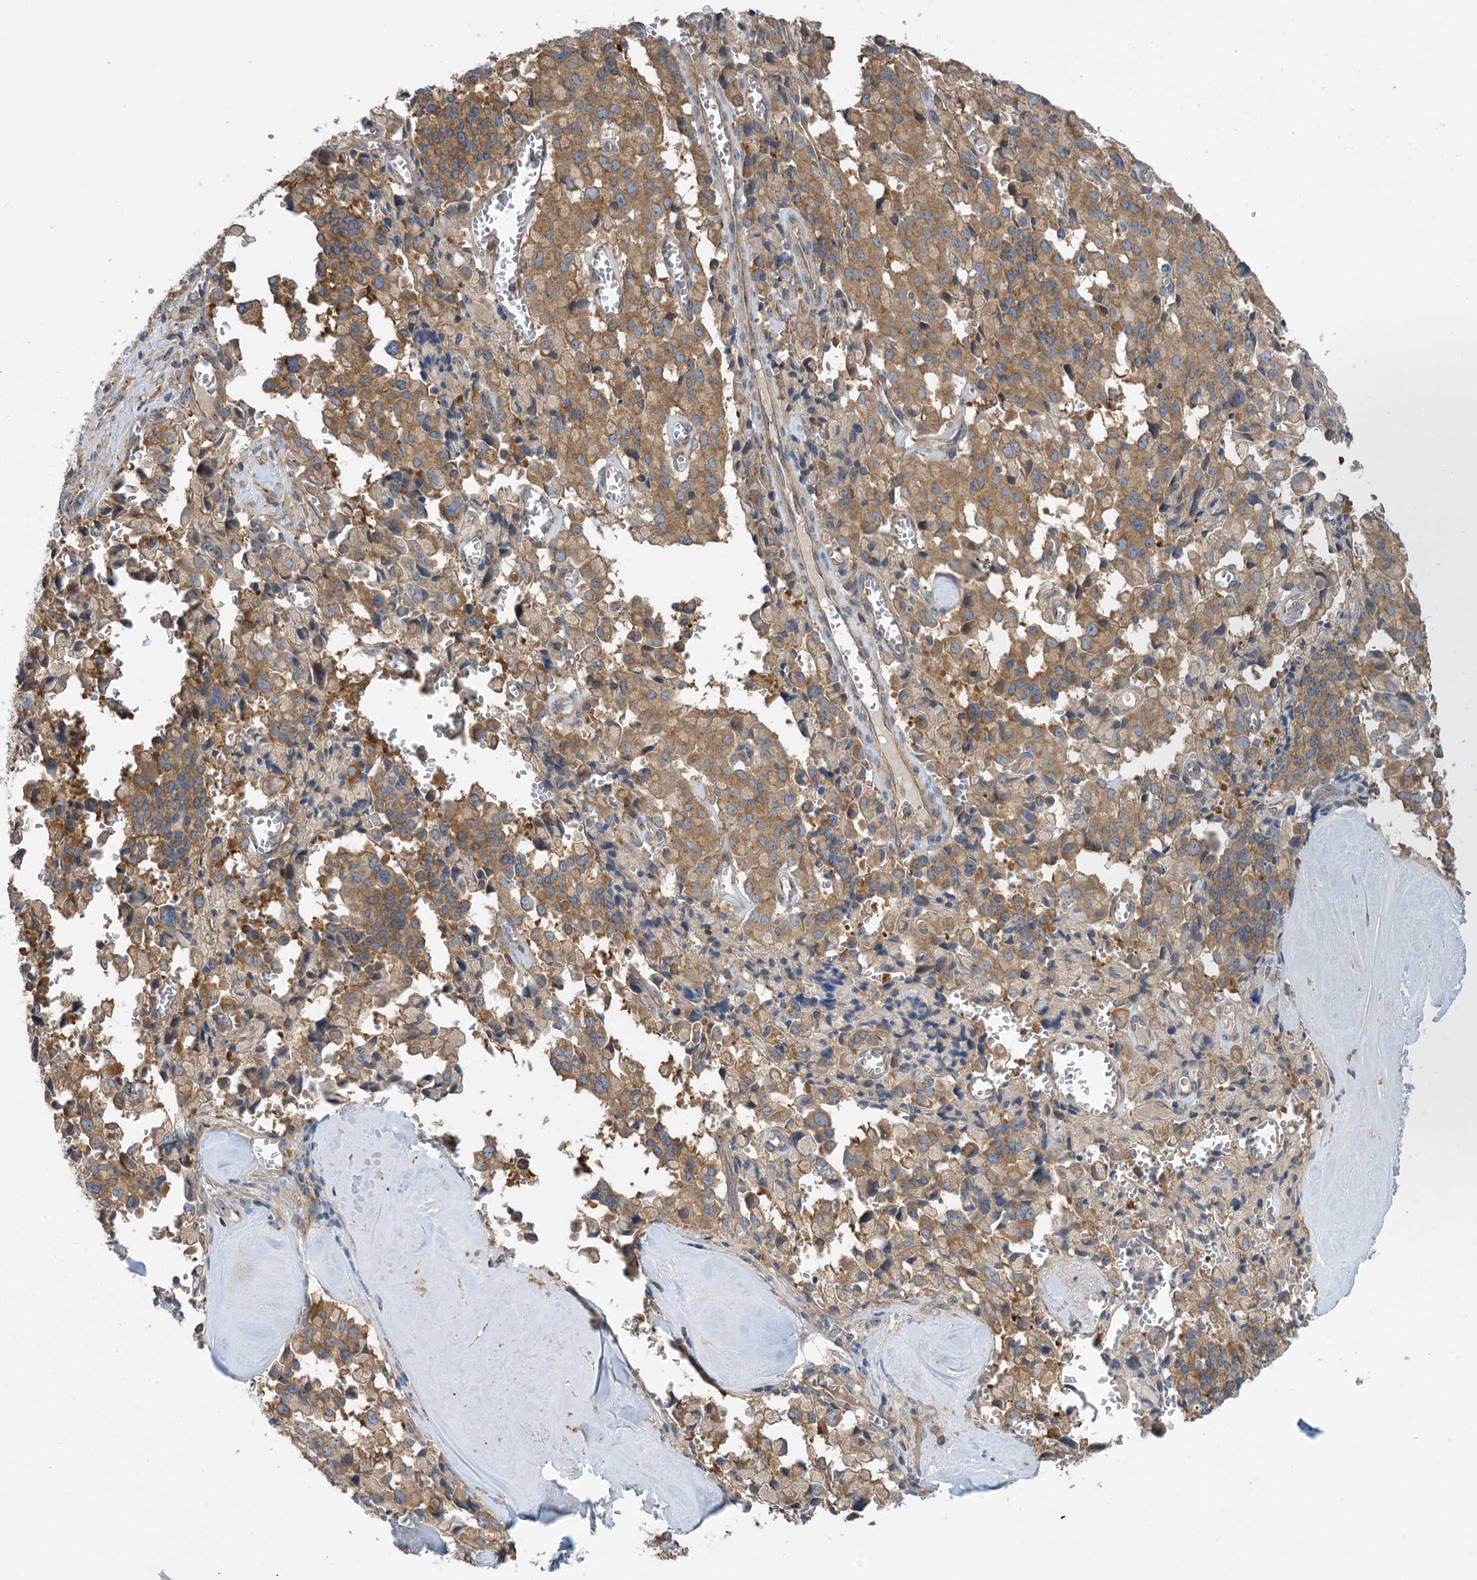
{"staining": {"intensity": "moderate", "quantity": ">75%", "location": "cytoplasmic/membranous"}, "tissue": "pancreatic cancer", "cell_type": "Tumor cells", "image_type": "cancer", "snomed": [{"axis": "morphology", "description": "Adenocarcinoma, NOS"}, {"axis": "topography", "description": "Pancreas"}], "caption": "Pancreatic cancer stained with a protein marker exhibits moderate staining in tumor cells.", "gene": "SIDT1", "patient": {"sex": "male", "age": 65}}